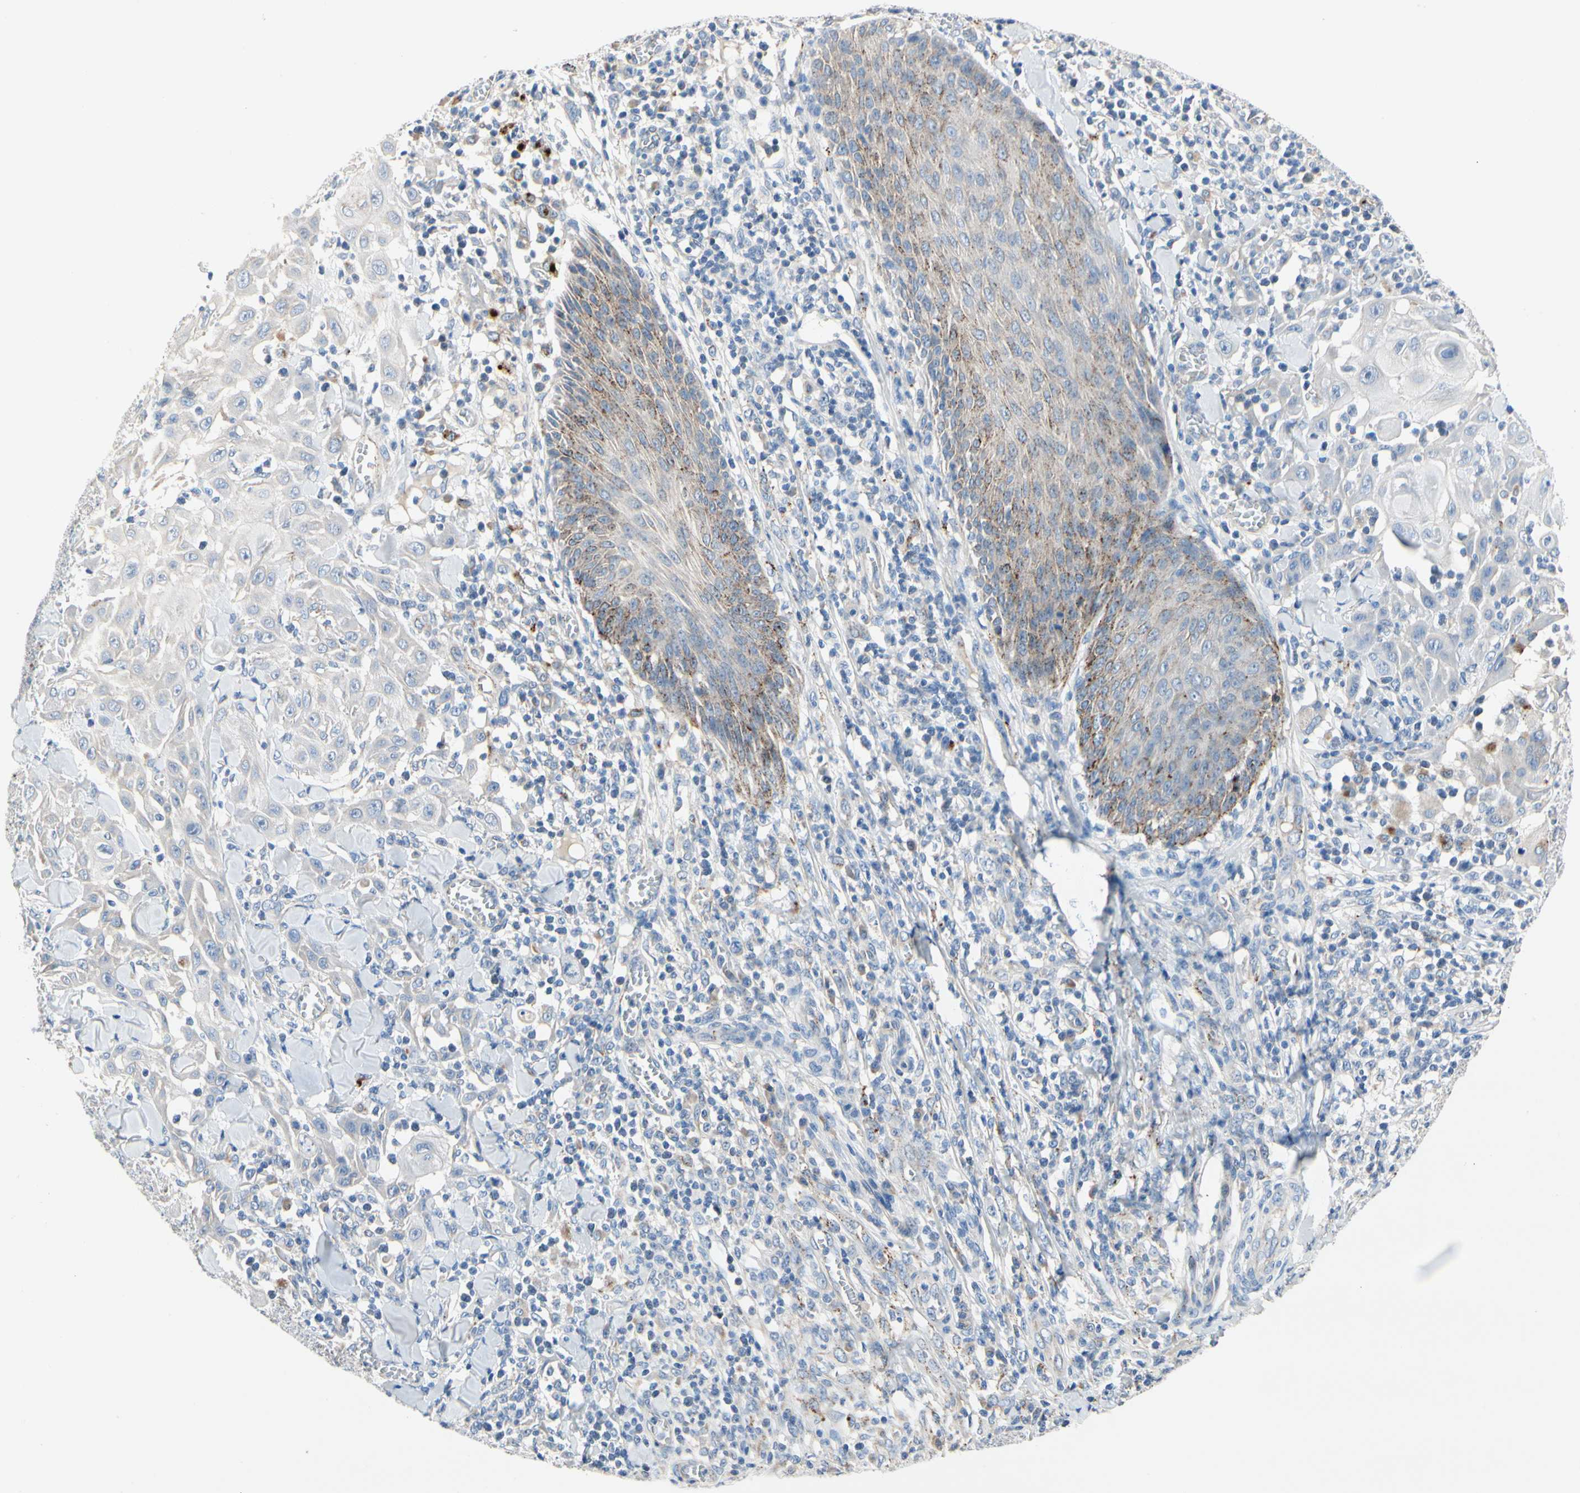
{"staining": {"intensity": "negative", "quantity": "none", "location": "none"}, "tissue": "skin cancer", "cell_type": "Tumor cells", "image_type": "cancer", "snomed": [{"axis": "morphology", "description": "Squamous cell carcinoma, NOS"}, {"axis": "topography", "description": "Skin"}], "caption": "This photomicrograph is of skin squamous cell carcinoma stained with immunohistochemistry to label a protein in brown with the nuclei are counter-stained blue. There is no positivity in tumor cells. (Stains: DAB immunohistochemistry with hematoxylin counter stain, Microscopy: brightfield microscopy at high magnification).", "gene": "RETSAT", "patient": {"sex": "male", "age": 24}}